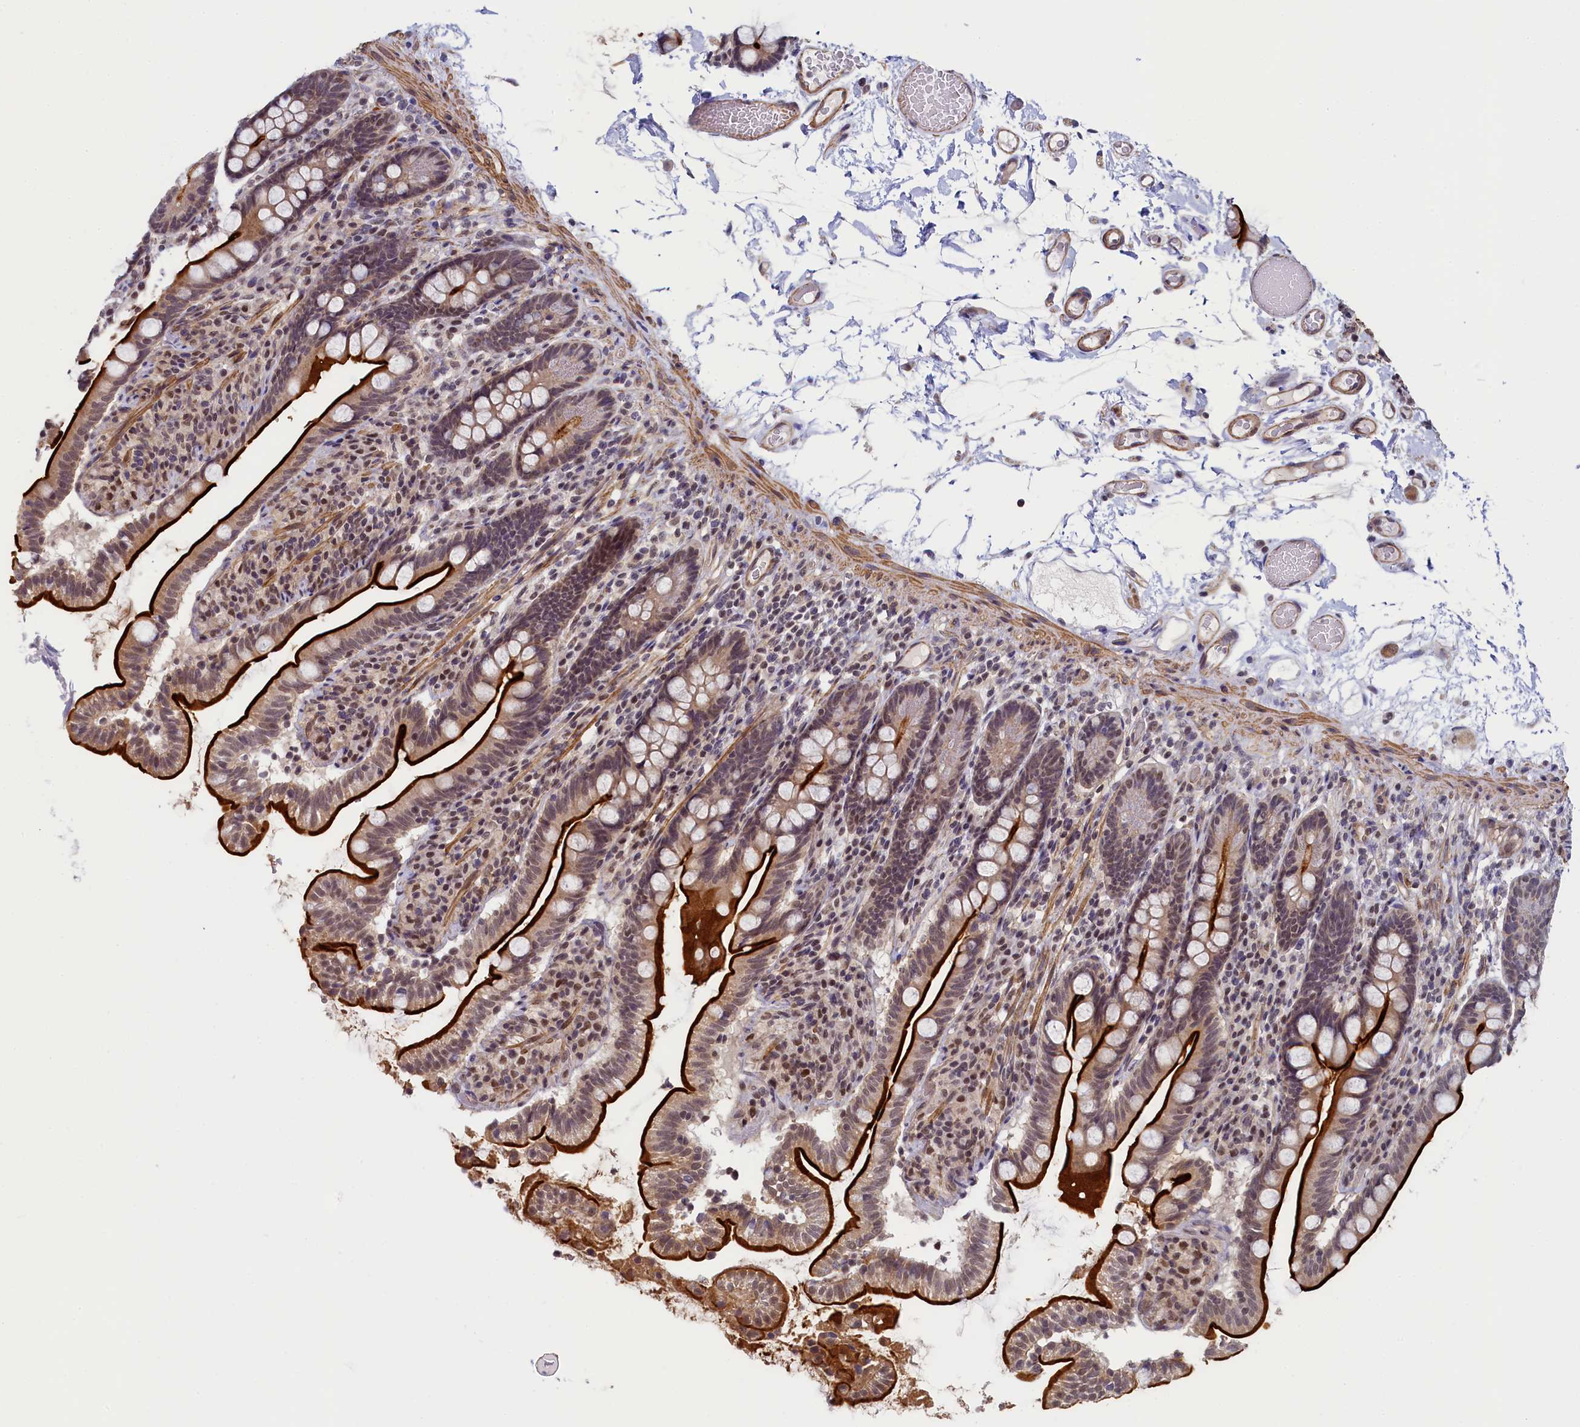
{"staining": {"intensity": "strong", "quantity": "25%-75%", "location": "cytoplasmic/membranous,nuclear"}, "tissue": "small intestine", "cell_type": "Glandular cells", "image_type": "normal", "snomed": [{"axis": "morphology", "description": "Normal tissue, NOS"}, {"axis": "topography", "description": "Small intestine"}], "caption": "Benign small intestine was stained to show a protein in brown. There is high levels of strong cytoplasmic/membranous,nuclear staining in approximately 25%-75% of glandular cells. (DAB (3,3'-diaminobenzidine) IHC with brightfield microscopy, high magnification).", "gene": "INTS14", "patient": {"sex": "female", "age": 64}}